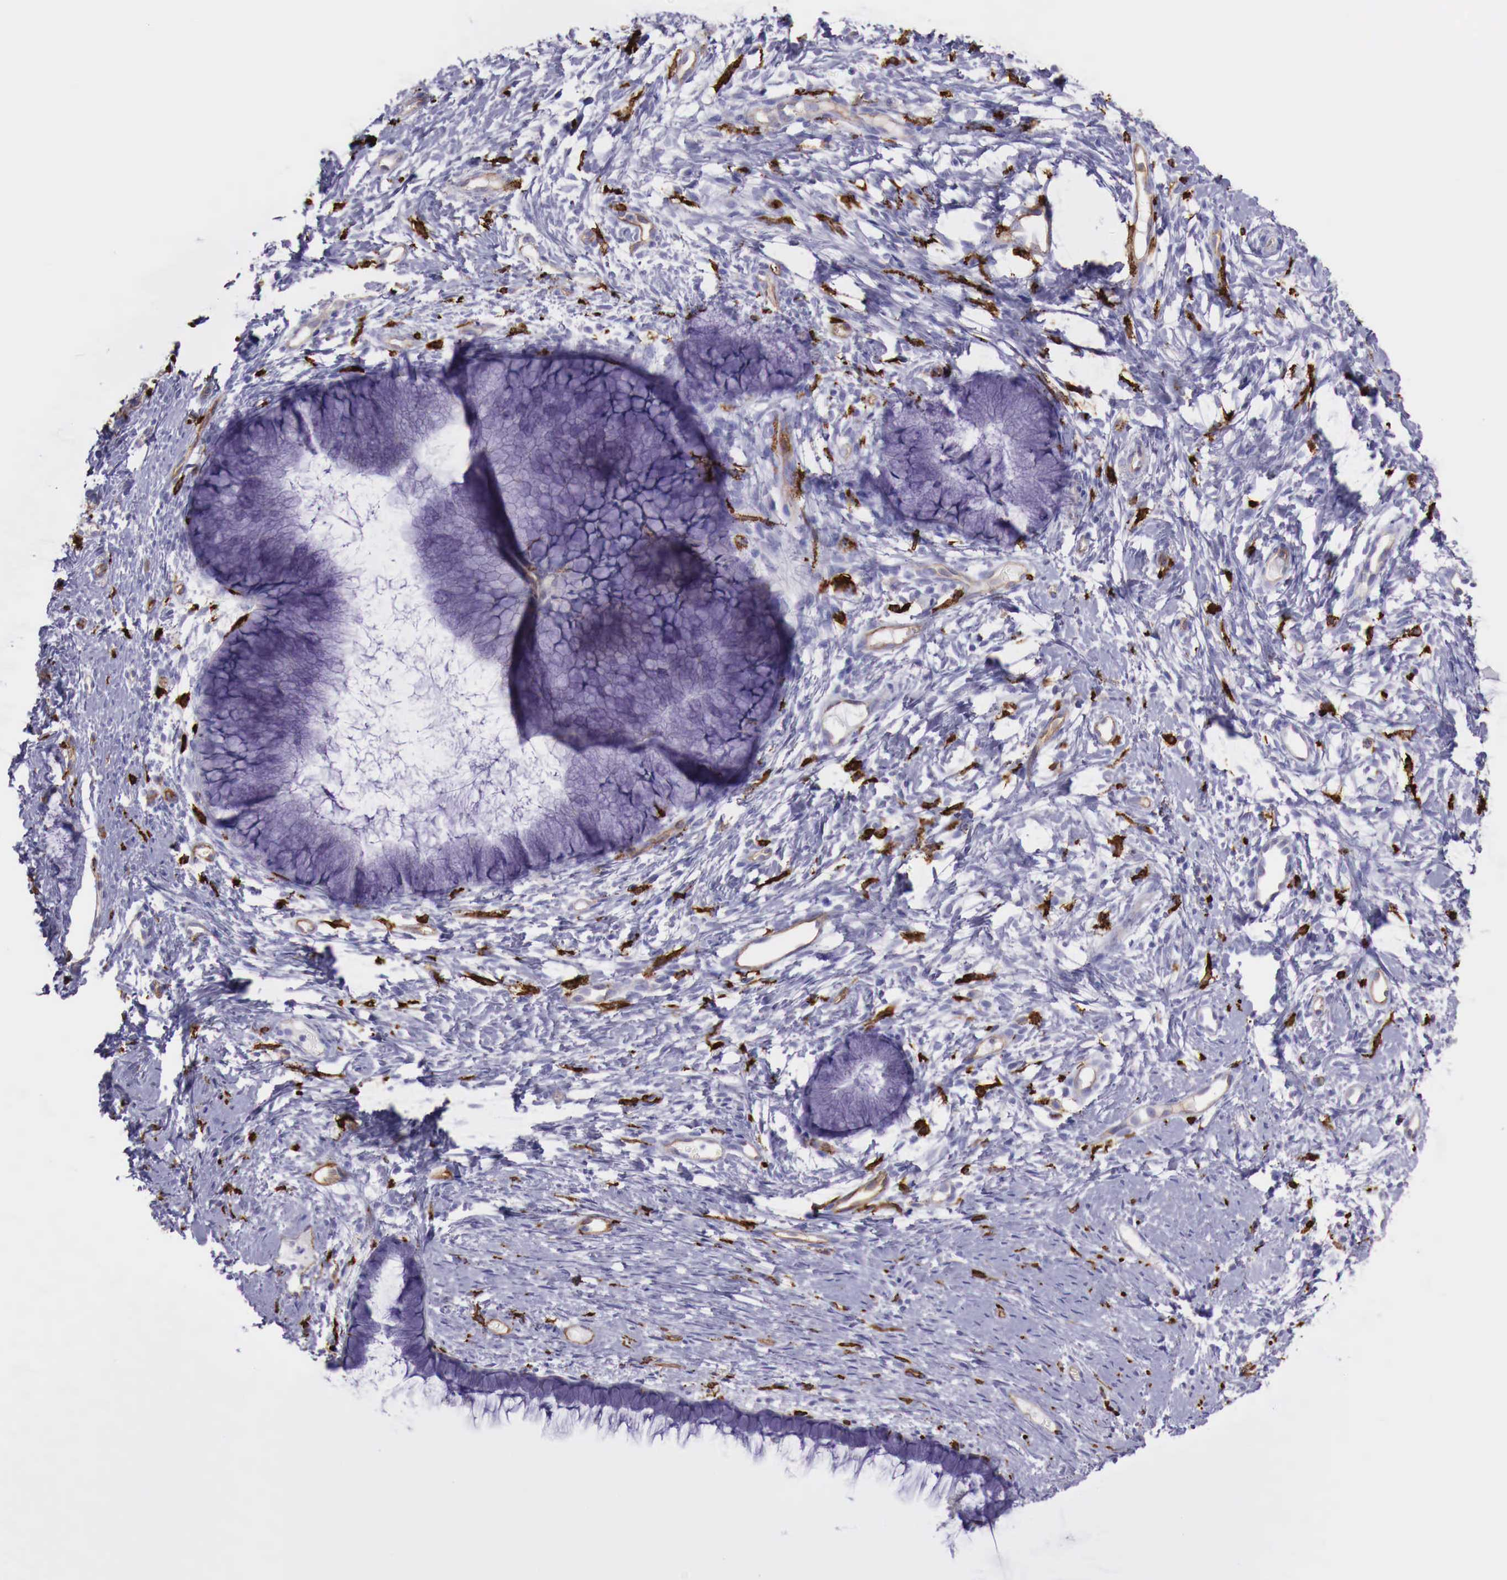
{"staining": {"intensity": "negative", "quantity": "none", "location": "none"}, "tissue": "cervix", "cell_type": "Glandular cells", "image_type": "normal", "snomed": [{"axis": "morphology", "description": "Normal tissue, NOS"}, {"axis": "topography", "description": "Cervix"}], "caption": "High power microscopy histopathology image of an immunohistochemistry micrograph of unremarkable cervix, revealing no significant expression in glandular cells. Brightfield microscopy of immunohistochemistry stained with DAB (3,3'-diaminobenzidine) (brown) and hematoxylin (blue), captured at high magnification.", "gene": "MSR1", "patient": {"sex": "female", "age": 82}}